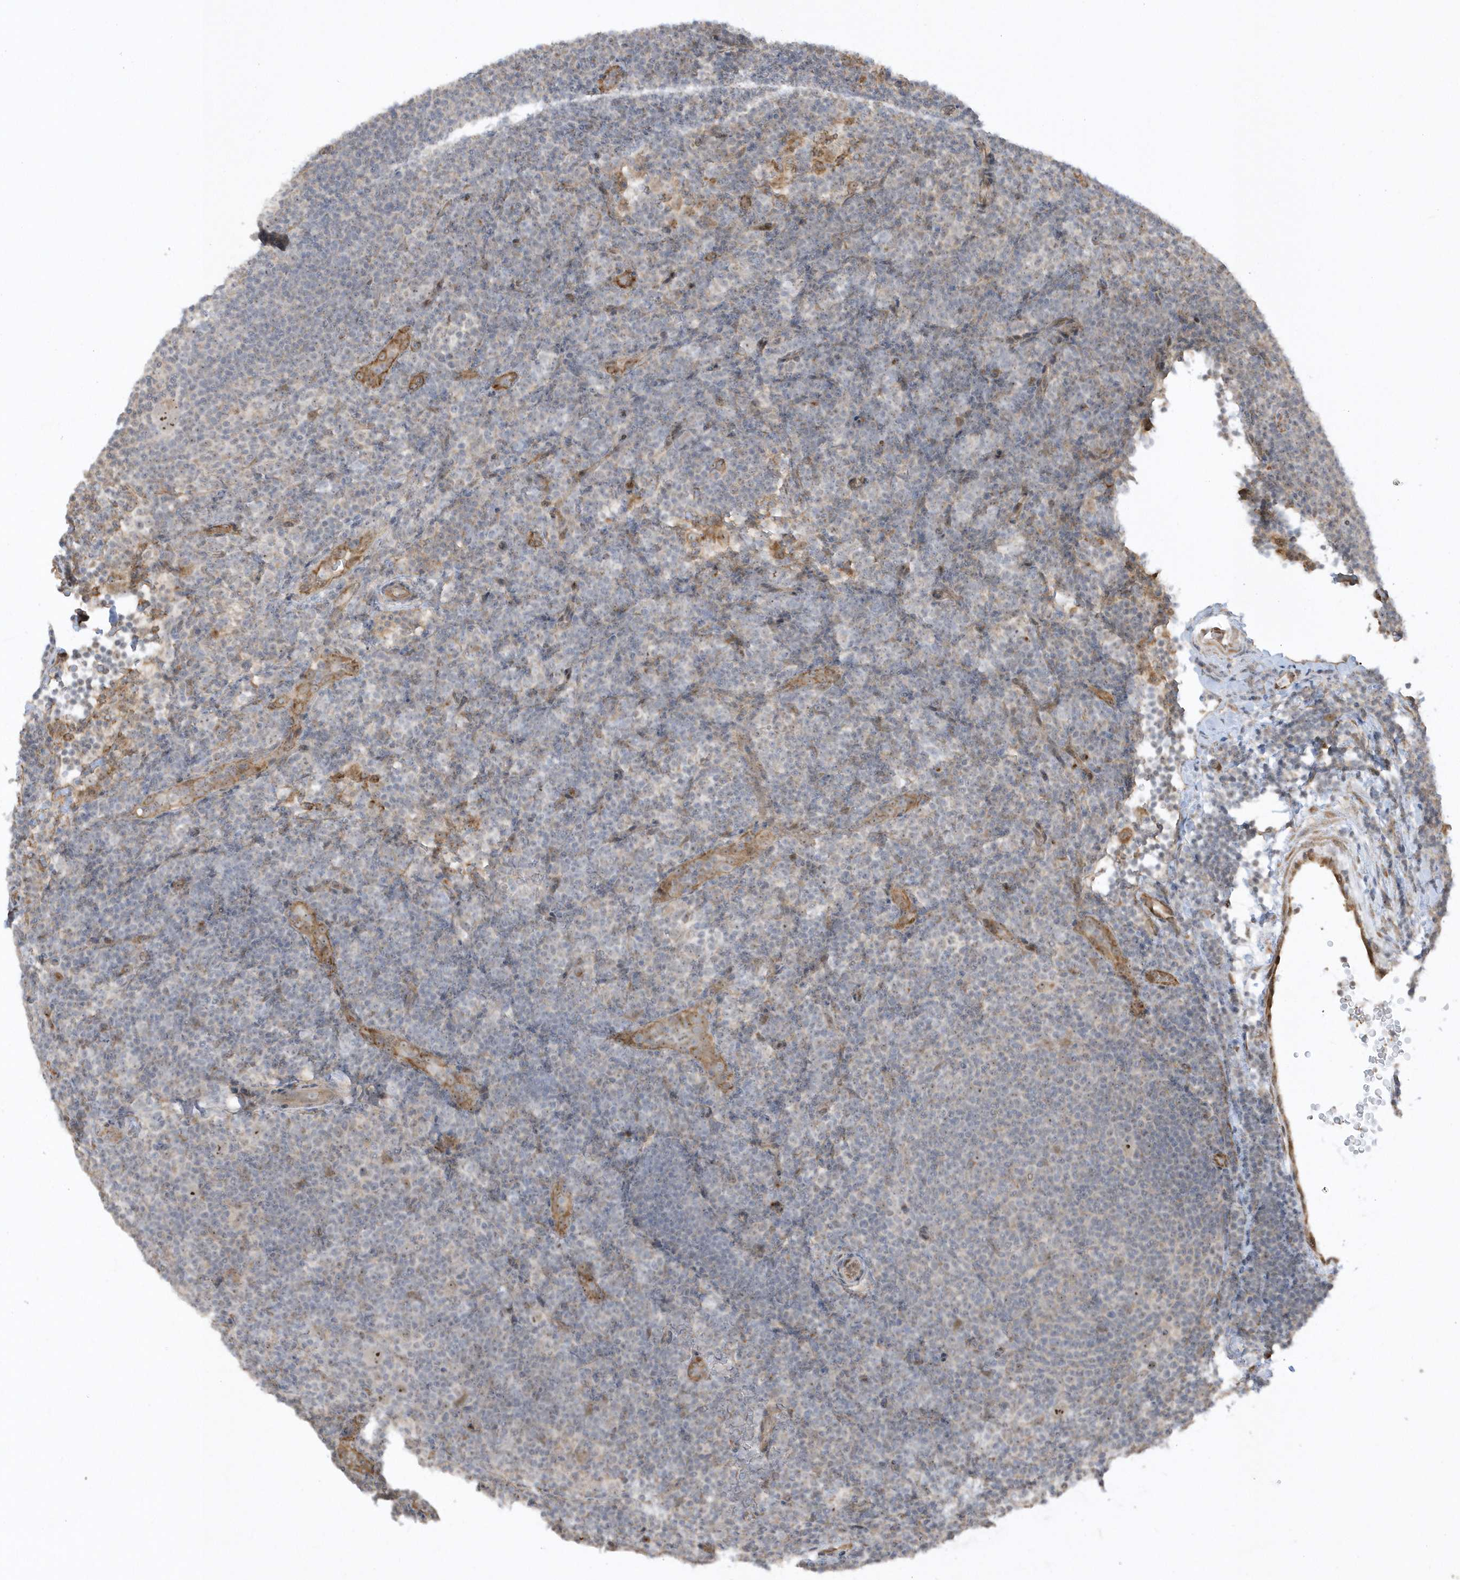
{"staining": {"intensity": "moderate", "quantity": ">75%", "location": "nuclear"}, "tissue": "lymphoma", "cell_type": "Tumor cells", "image_type": "cancer", "snomed": [{"axis": "morphology", "description": "Hodgkin's disease, NOS"}, {"axis": "topography", "description": "Lymph node"}], "caption": "The micrograph shows immunohistochemical staining of Hodgkin's disease. There is moderate nuclear expression is present in approximately >75% of tumor cells.", "gene": "ECM2", "patient": {"sex": "female", "age": 57}}